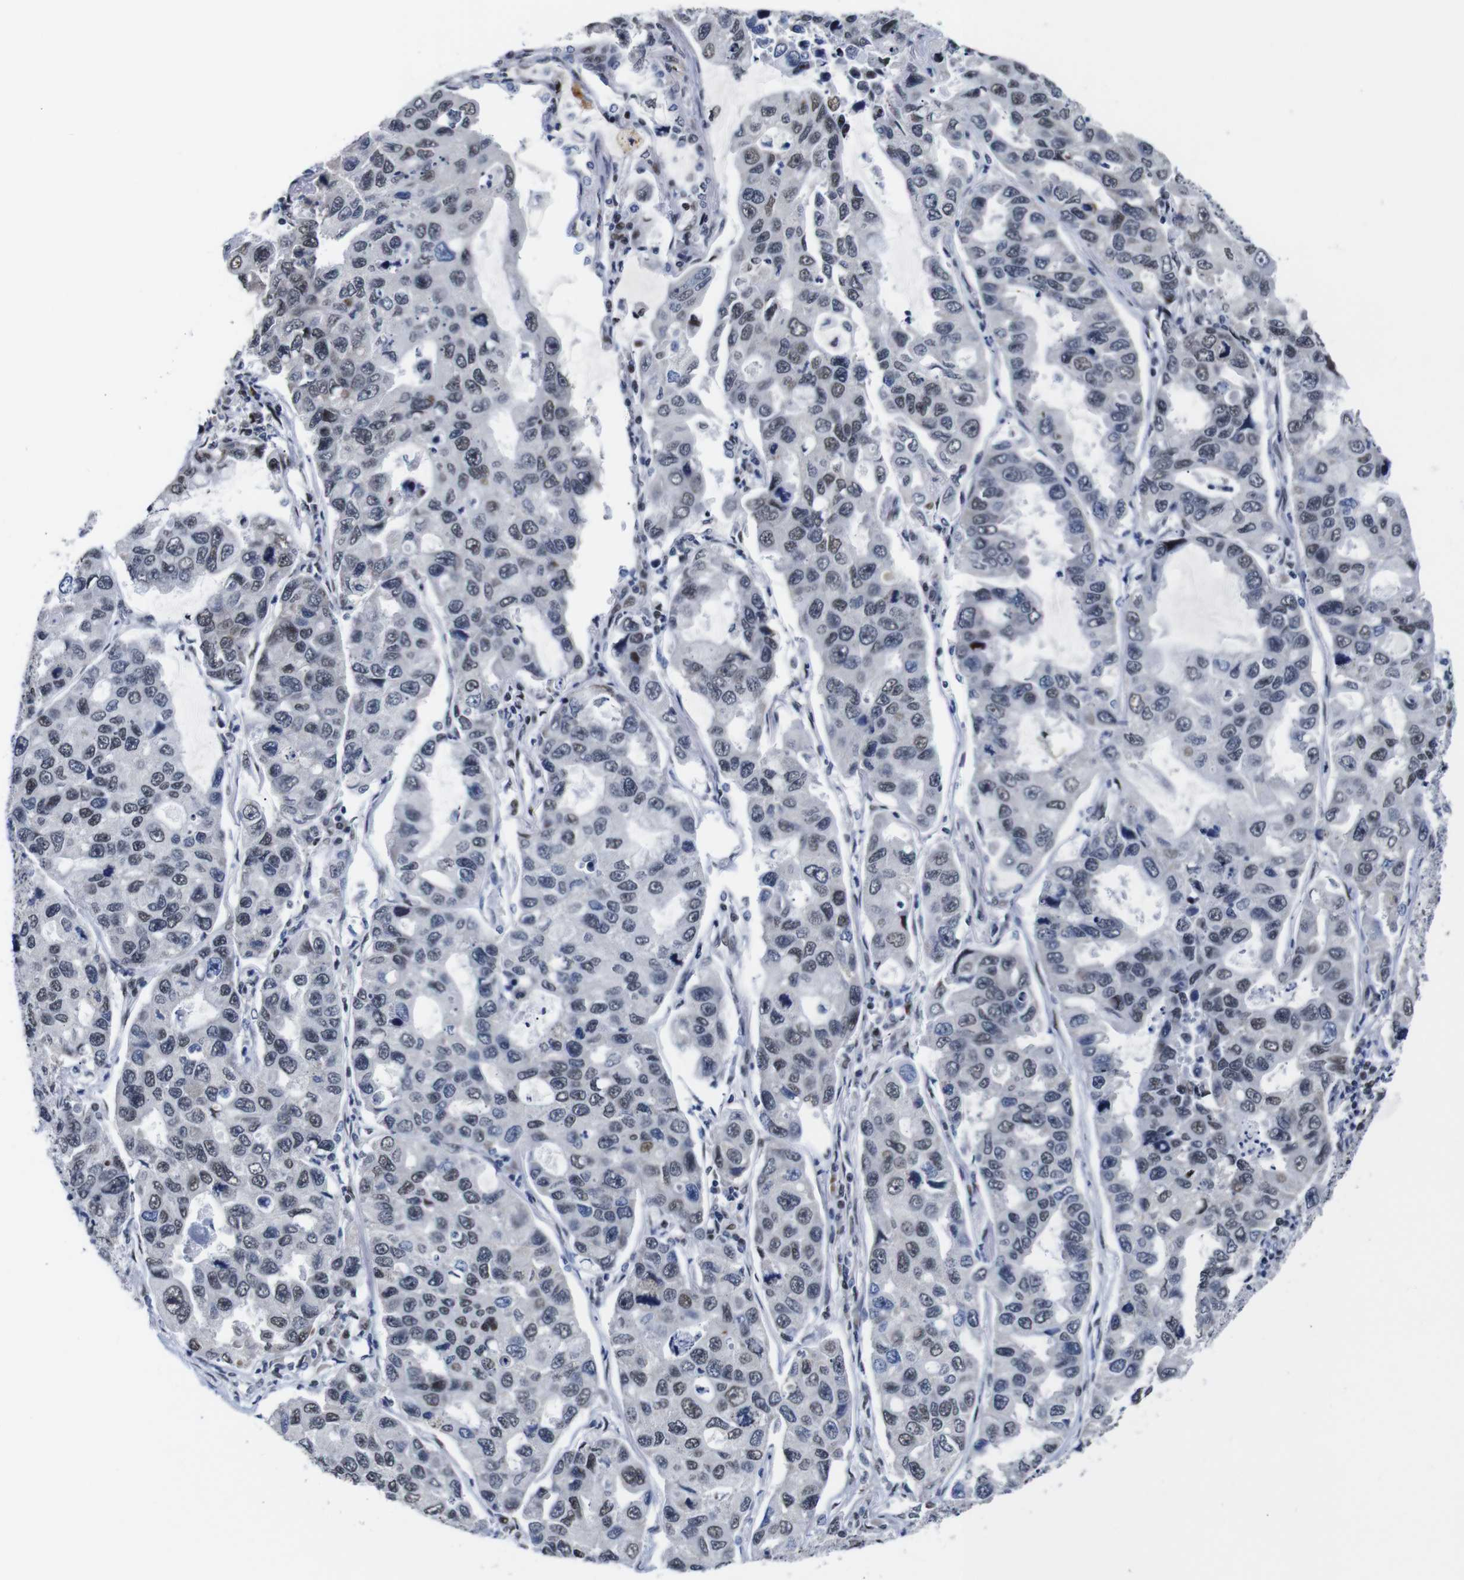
{"staining": {"intensity": "weak", "quantity": "<25%", "location": "nuclear"}, "tissue": "lung cancer", "cell_type": "Tumor cells", "image_type": "cancer", "snomed": [{"axis": "morphology", "description": "Adenocarcinoma, NOS"}, {"axis": "topography", "description": "Lung"}], "caption": "There is no significant expression in tumor cells of lung cancer. (Immunohistochemistry, brightfield microscopy, high magnification).", "gene": "GATA6", "patient": {"sex": "male", "age": 64}}